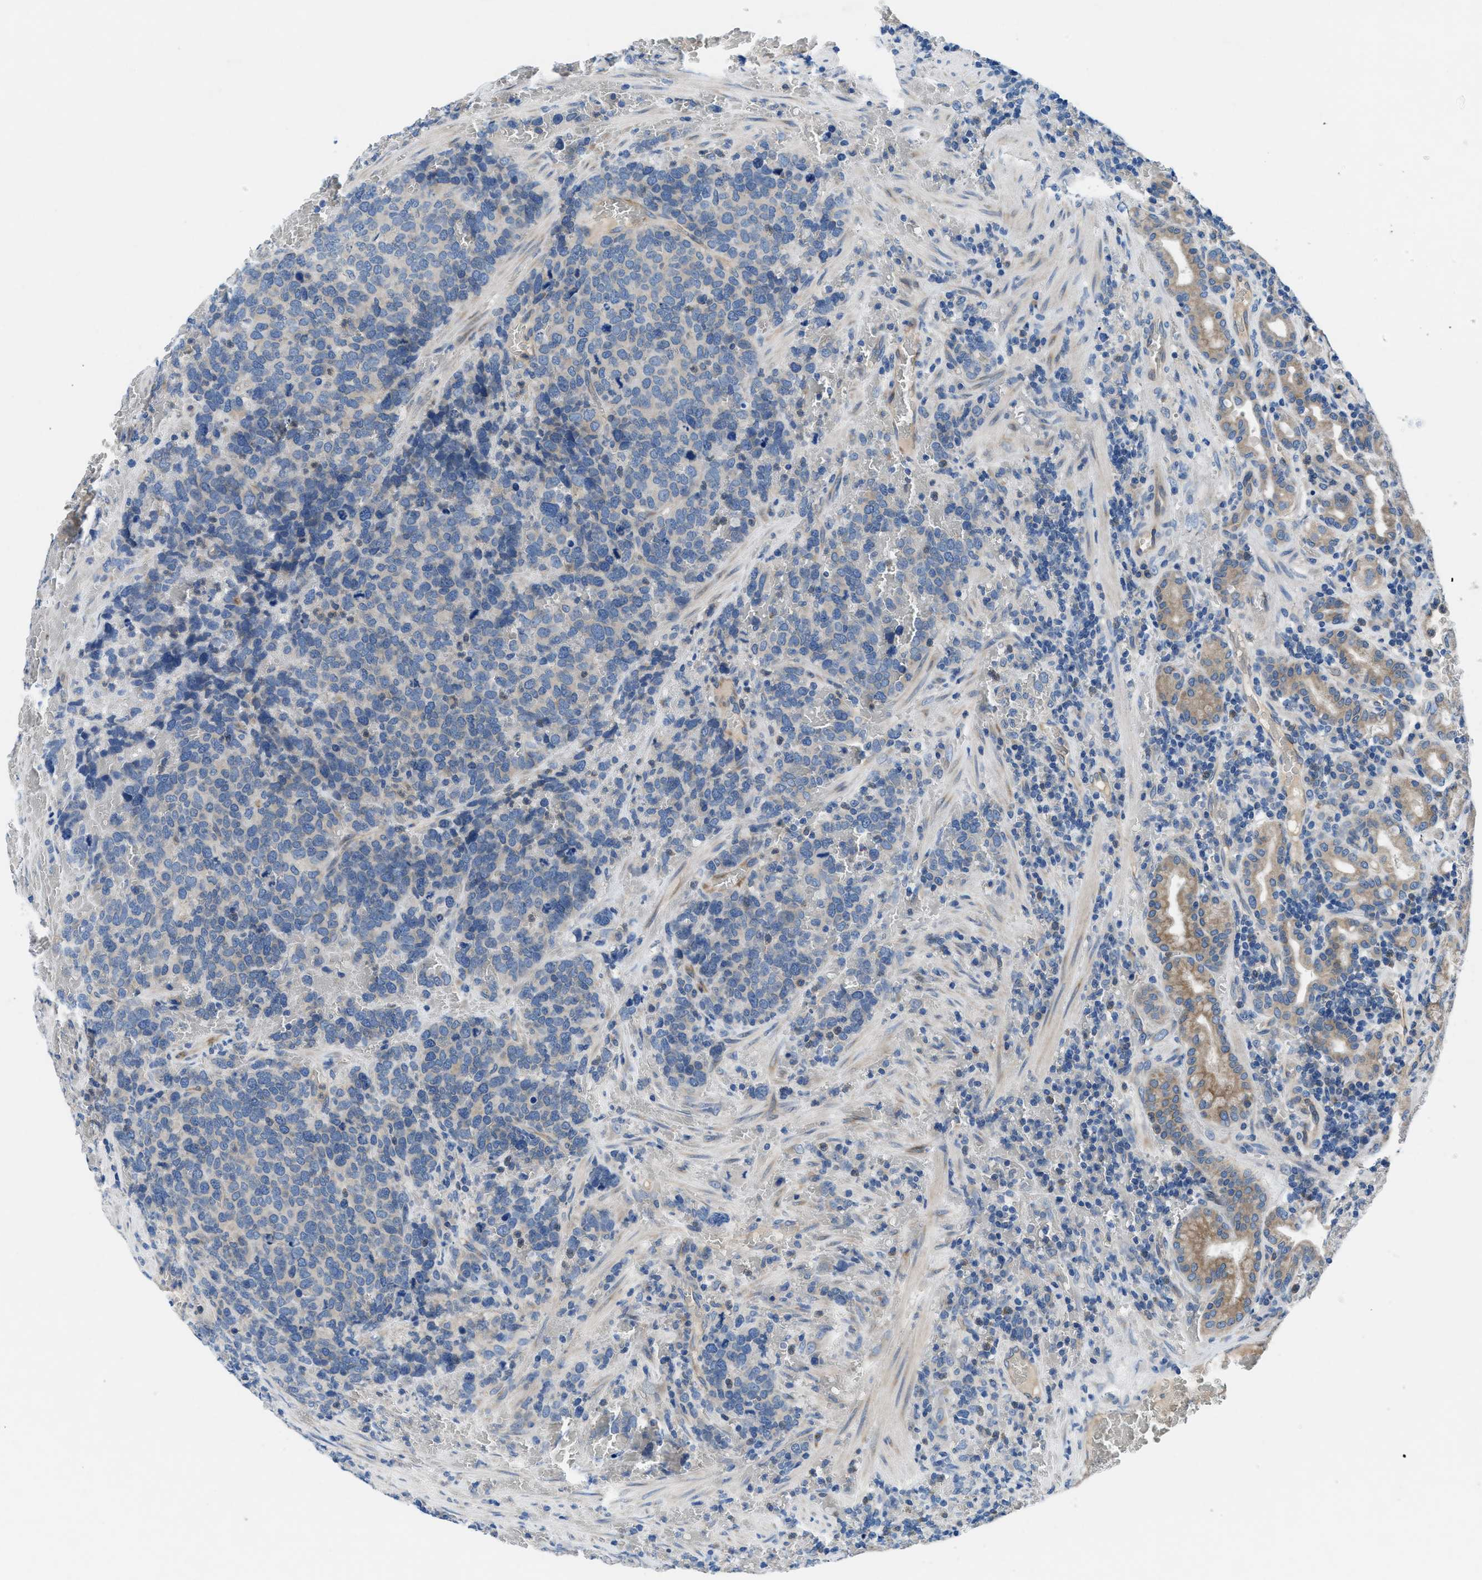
{"staining": {"intensity": "moderate", "quantity": "<25%", "location": "cytoplasmic/membranous"}, "tissue": "stomach", "cell_type": "Glandular cells", "image_type": "normal", "snomed": [{"axis": "morphology", "description": "Normal tissue, NOS"}, {"axis": "morphology", "description": "Carcinoid, malignant, NOS"}, {"axis": "topography", "description": "Stomach, upper"}], "caption": "Protein expression analysis of normal stomach exhibits moderate cytoplasmic/membranous expression in approximately <25% of glandular cells. (DAB IHC with brightfield microscopy, high magnification).", "gene": "PGR", "patient": {"sex": "male", "age": 39}}